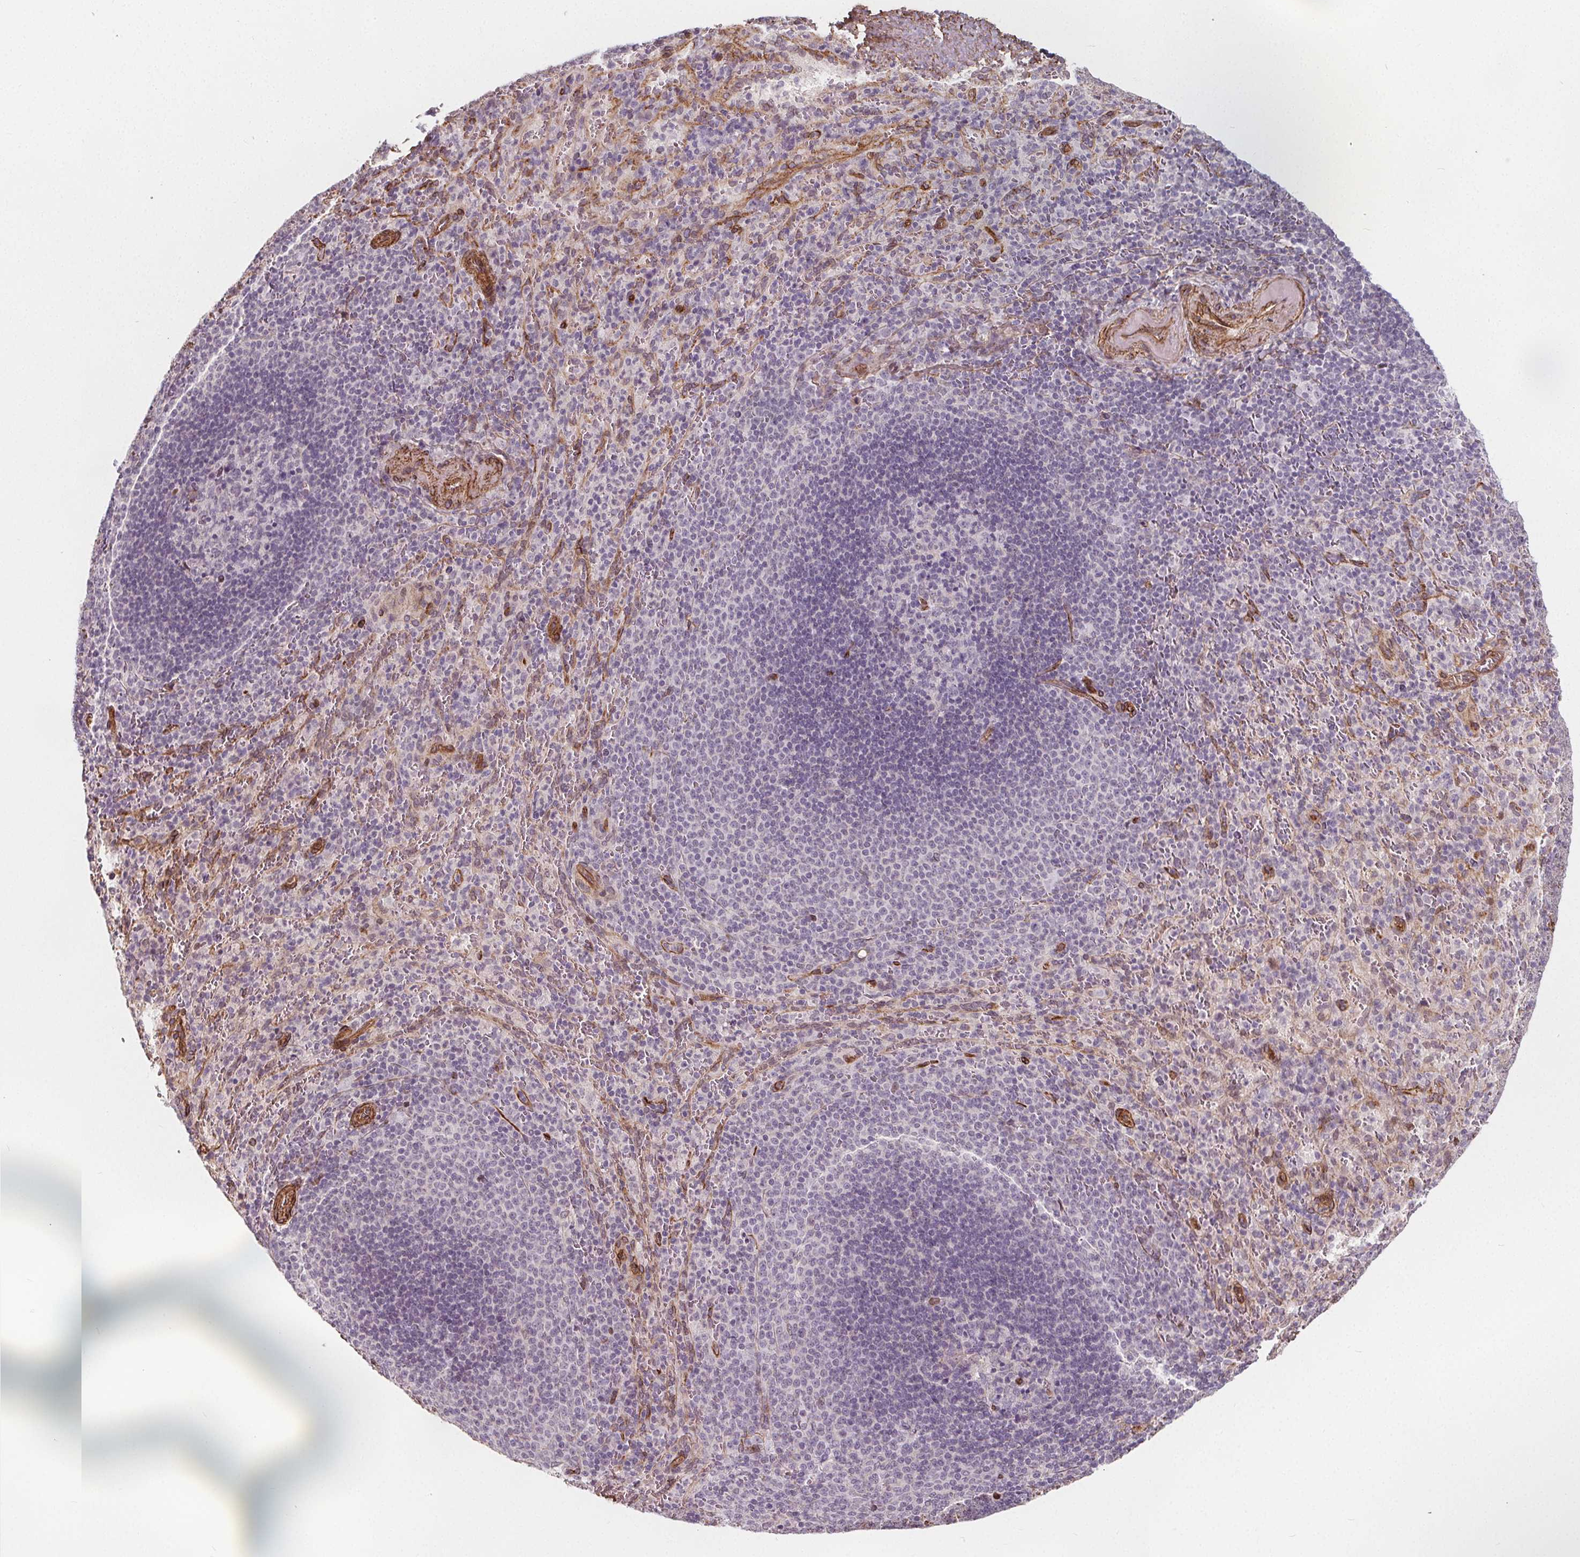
{"staining": {"intensity": "negative", "quantity": "none", "location": "none"}, "tissue": "spleen", "cell_type": "Cells in red pulp", "image_type": "normal", "snomed": [{"axis": "morphology", "description": "Normal tissue, NOS"}, {"axis": "topography", "description": "Spleen"}], "caption": "Immunohistochemistry (IHC) of benign spleen demonstrates no expression in cells in red pulp. Nuclei are stained in blue.", "gene": "HAS1", "patient": {"sex": "male", "age": 57}}